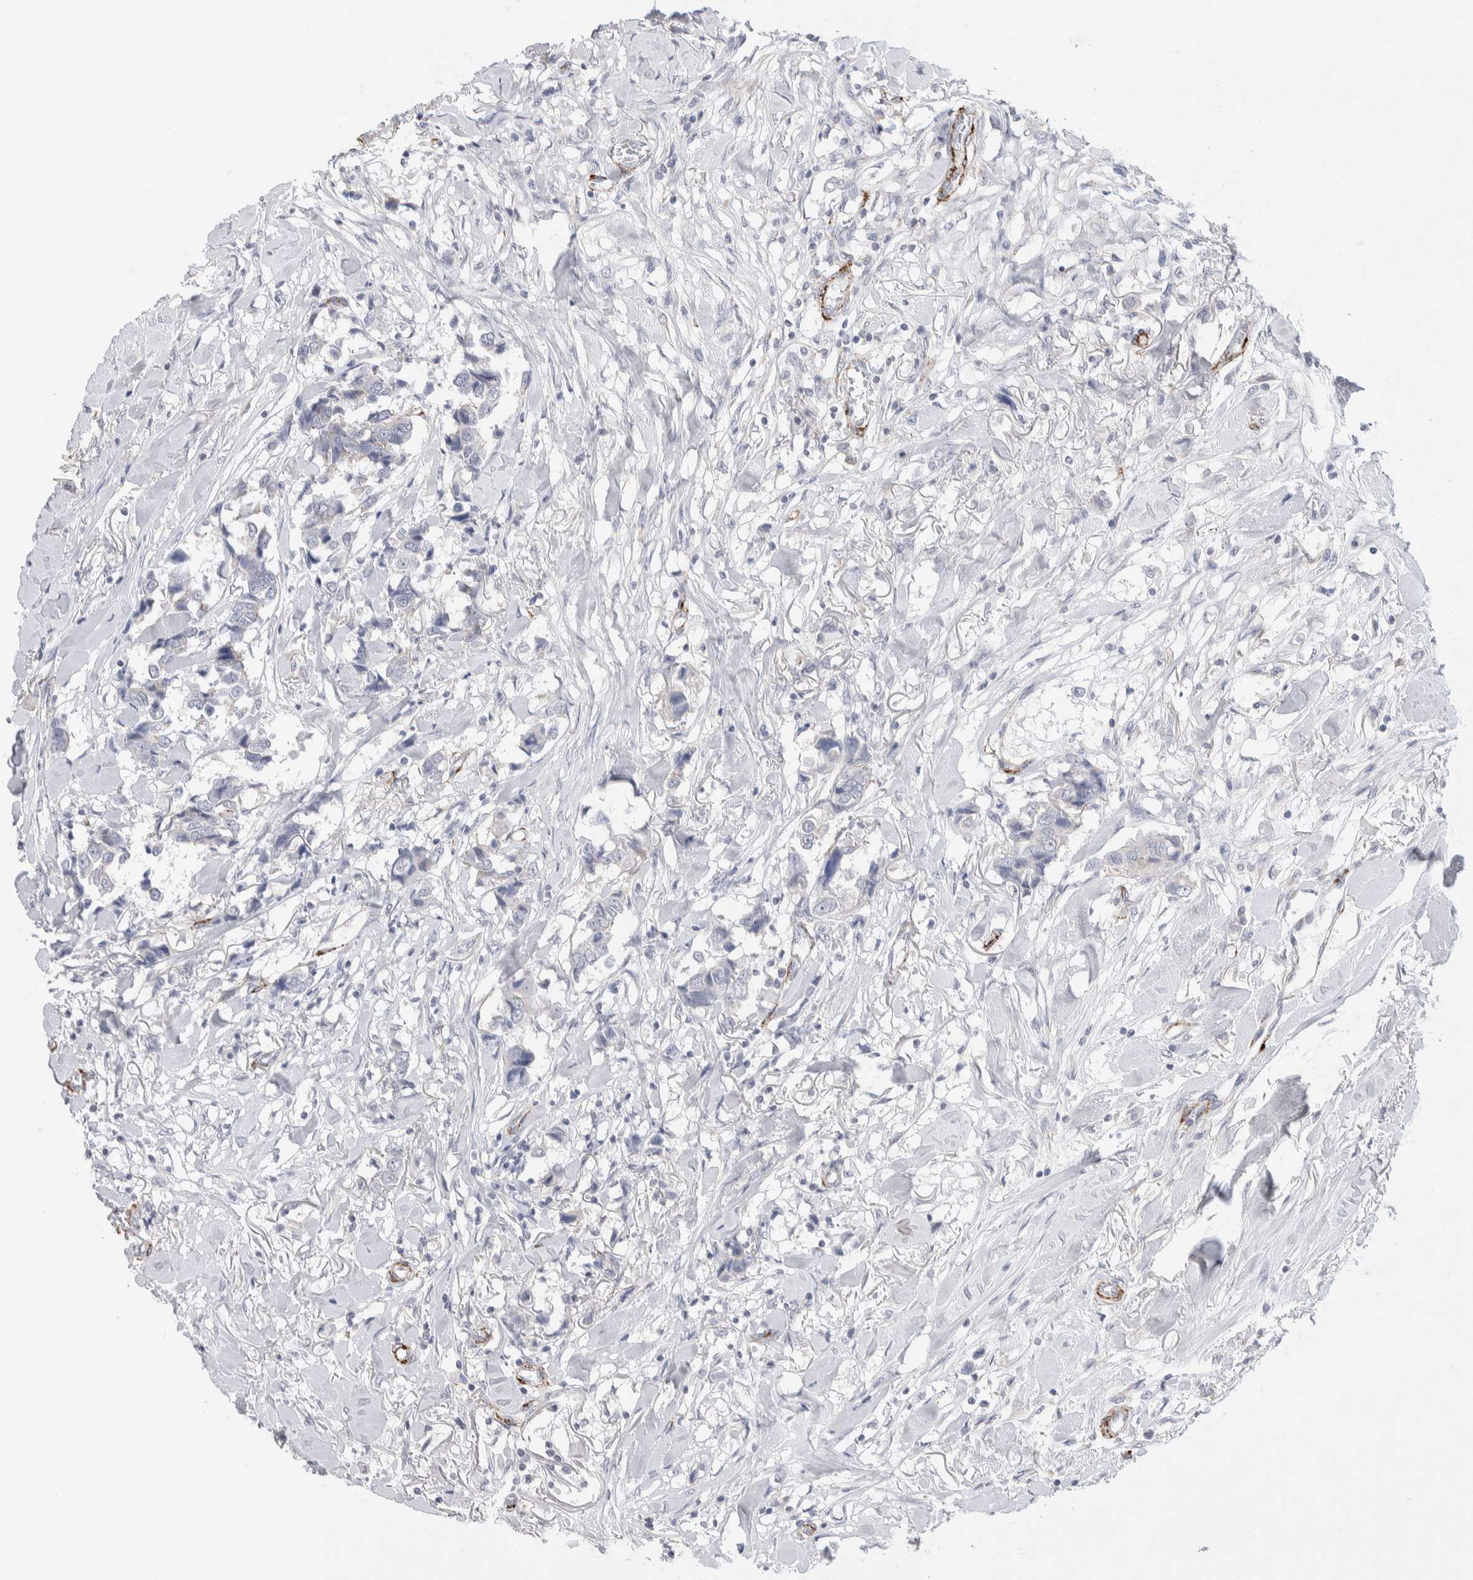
{"staining": {"intensity": "negative", "quantity": "none", "location": "none"}, "tissue": "breast cancer", "cell_type": "Tumor cells", "image_type": "cancer", "snomed": [{"axis": "morphology", "description": "Duct carcinoma"}, {"axis": "topography", "description": "Breast"}], "caption": "Immunohistochemical staining of human breast cancer reveals no significant expression in tumor cells. The staining was performed using DAB (3,3'-diaminobenzidine) to visualize the protein expression in brown, while the nuclei were stained in blue with hematoxylin (Magnification: 20x).", "gene": "SEPTIN4", "patient": {"sex": "female", "age": 80}}